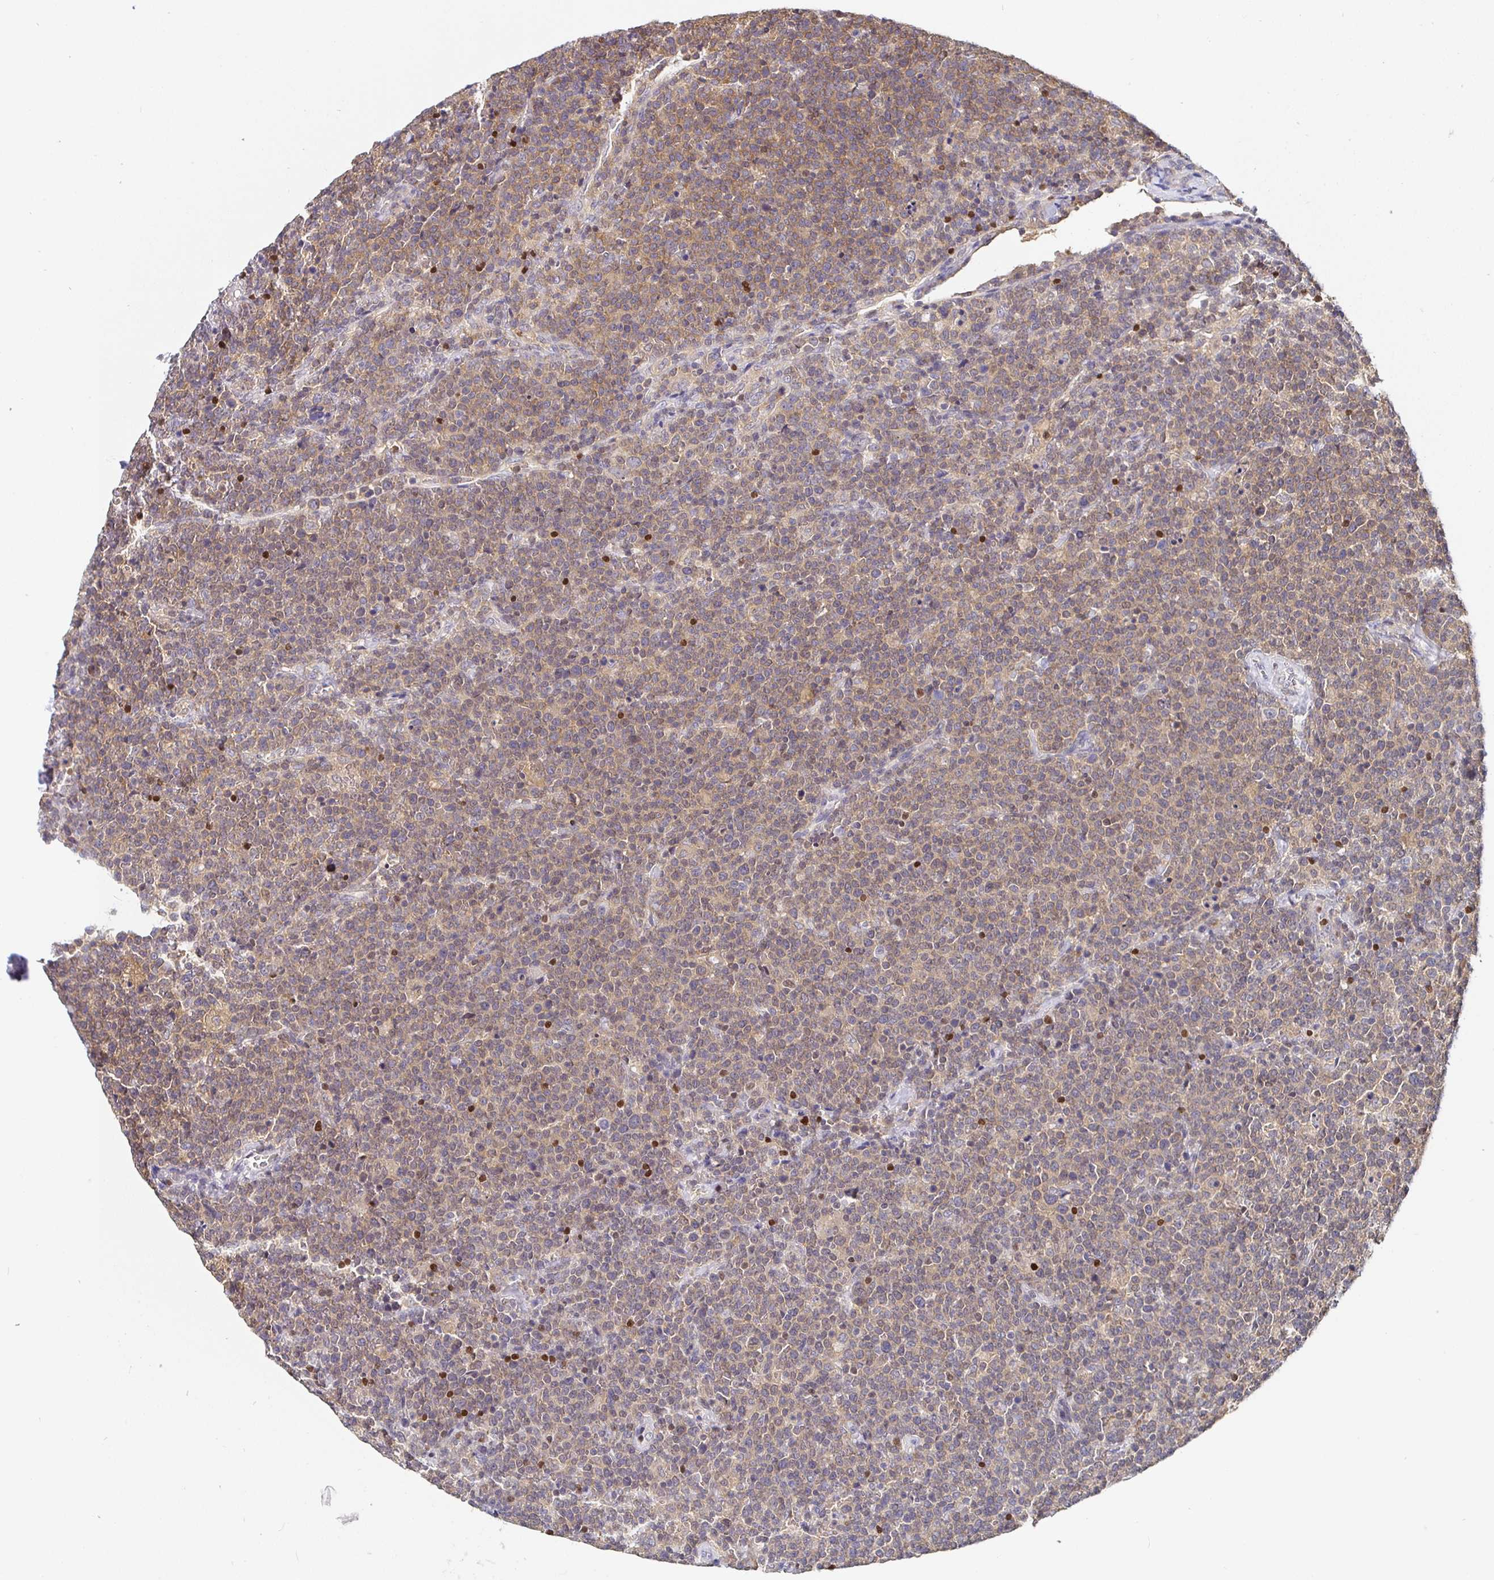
{"staining": {"intensity": "moderate", "quantity": ">75%", "location": "cytoplasmic/membranous"}, "tissue": "lymphoma", "cell_type": "Tumor cells", "image_type": "cancer", "snomed": [{"axis": "morphology", "description": "Malignant lymphoma, non-Hodgkin's type, High grade"}, {"axis": "topography", "description": "Lymph node"}], "caption": "Immunohistochemical staining of human high-grade malignant lymphoma, non-Hodgkin's type demonstrates medium levels of moderate cytoplasmic/membranous protein positivity in approximately >75% of tumor cells.", "gene": "SATB1", "patient": {"sex": "male", "age": 61}}